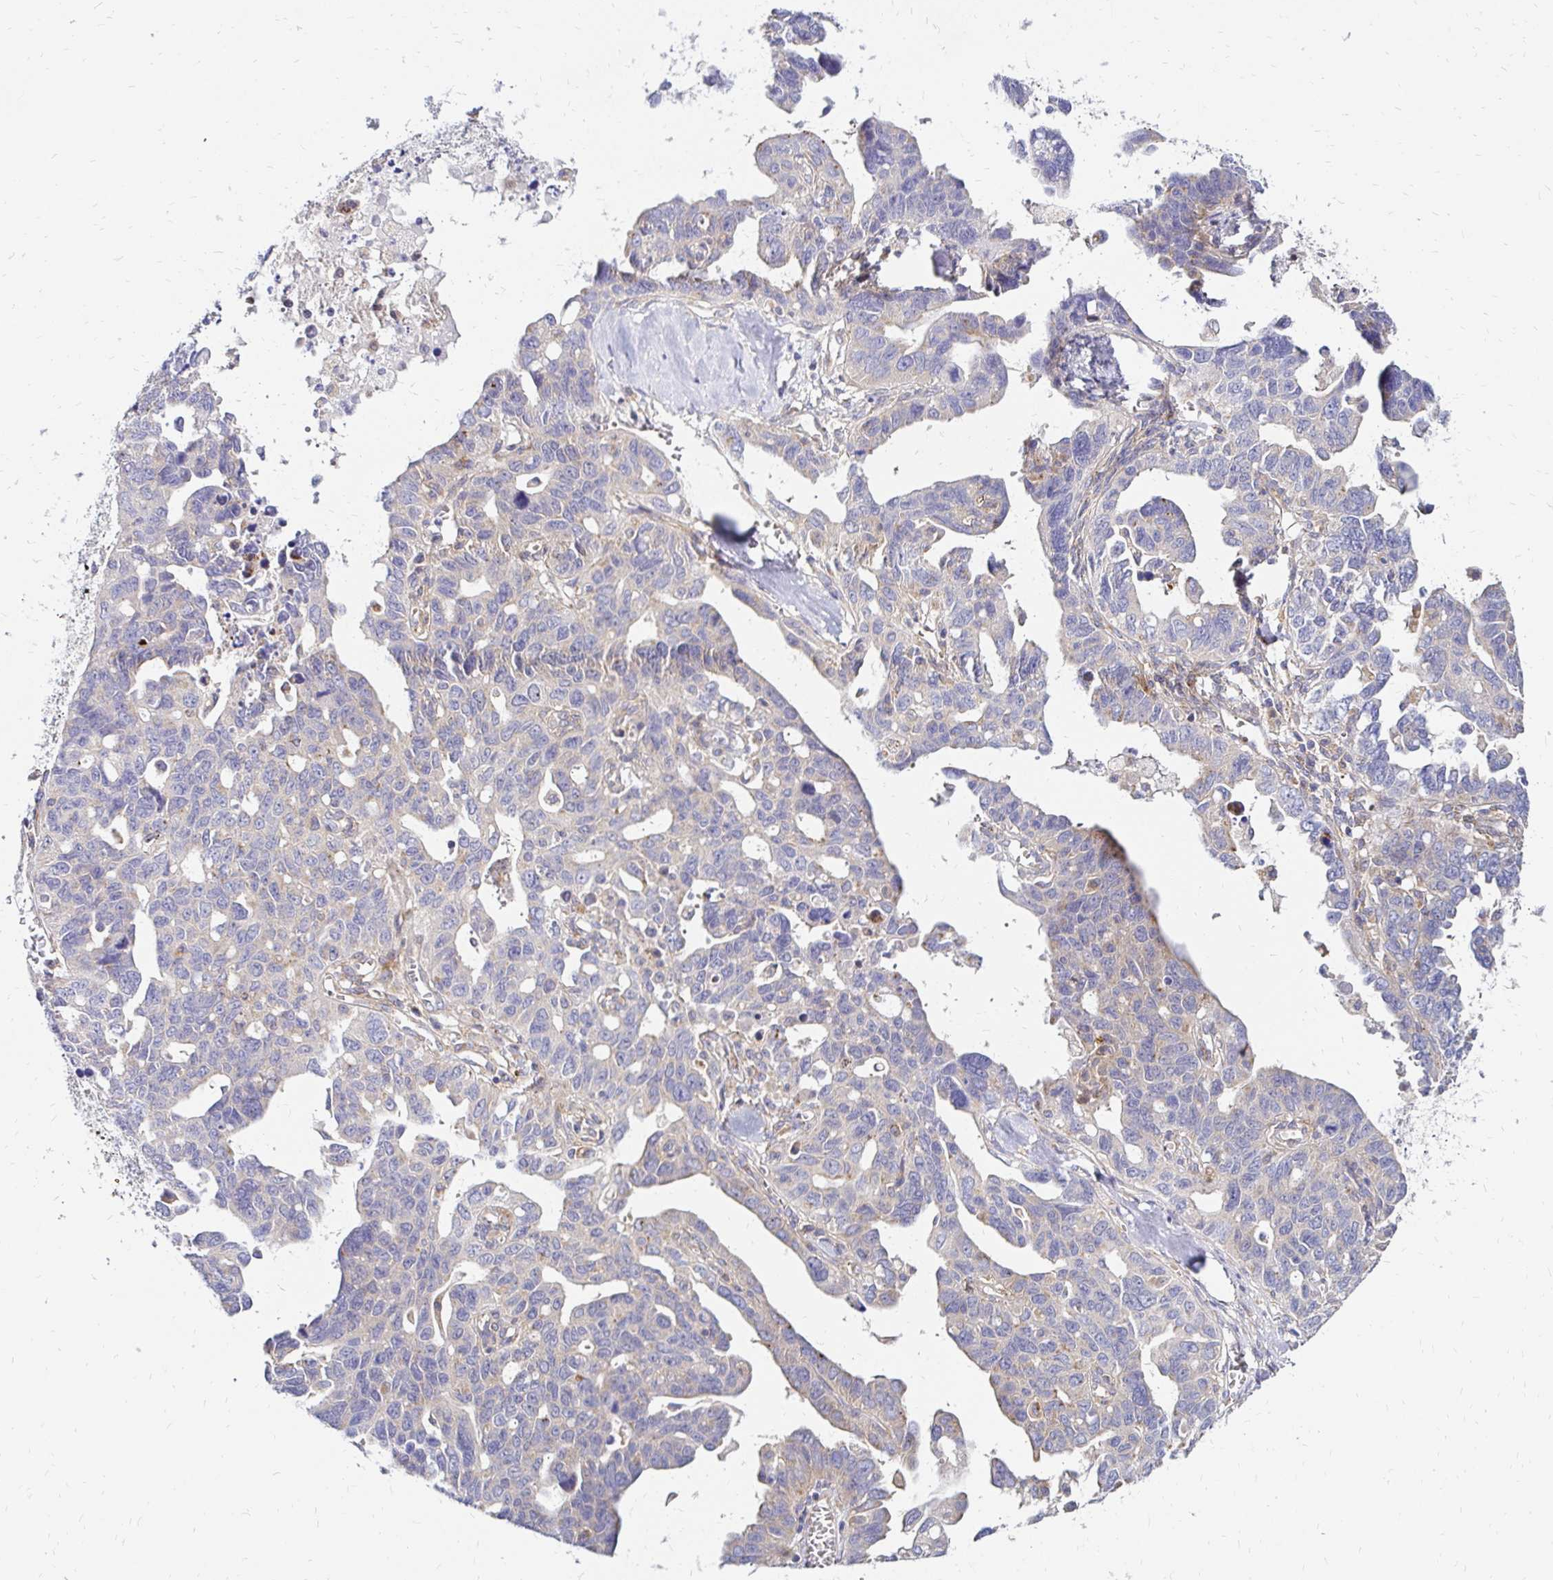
{"staining": {"intensity": "negative", "quantity": "none", "location": "none"}, "tissue": "ovarian cancer", "cell_type": "Tumor cells", "image_type": "cancer", "snomed": [{"axis": "morphology", "description": "Cystadenocarcinoma, serous, NOS"}, {"axis": "topography", "description": "Ovary"}], "caption": "Immunohistochemistry image of neoplastic tissue: ovarian serous cystadenocarcinoma stained with DAB (3,3'-diaminobenzidine) reveals no significant protein expression in tumor cells.", "gene": "IDUA", "patient": {"sex": "female", "age": 69}}